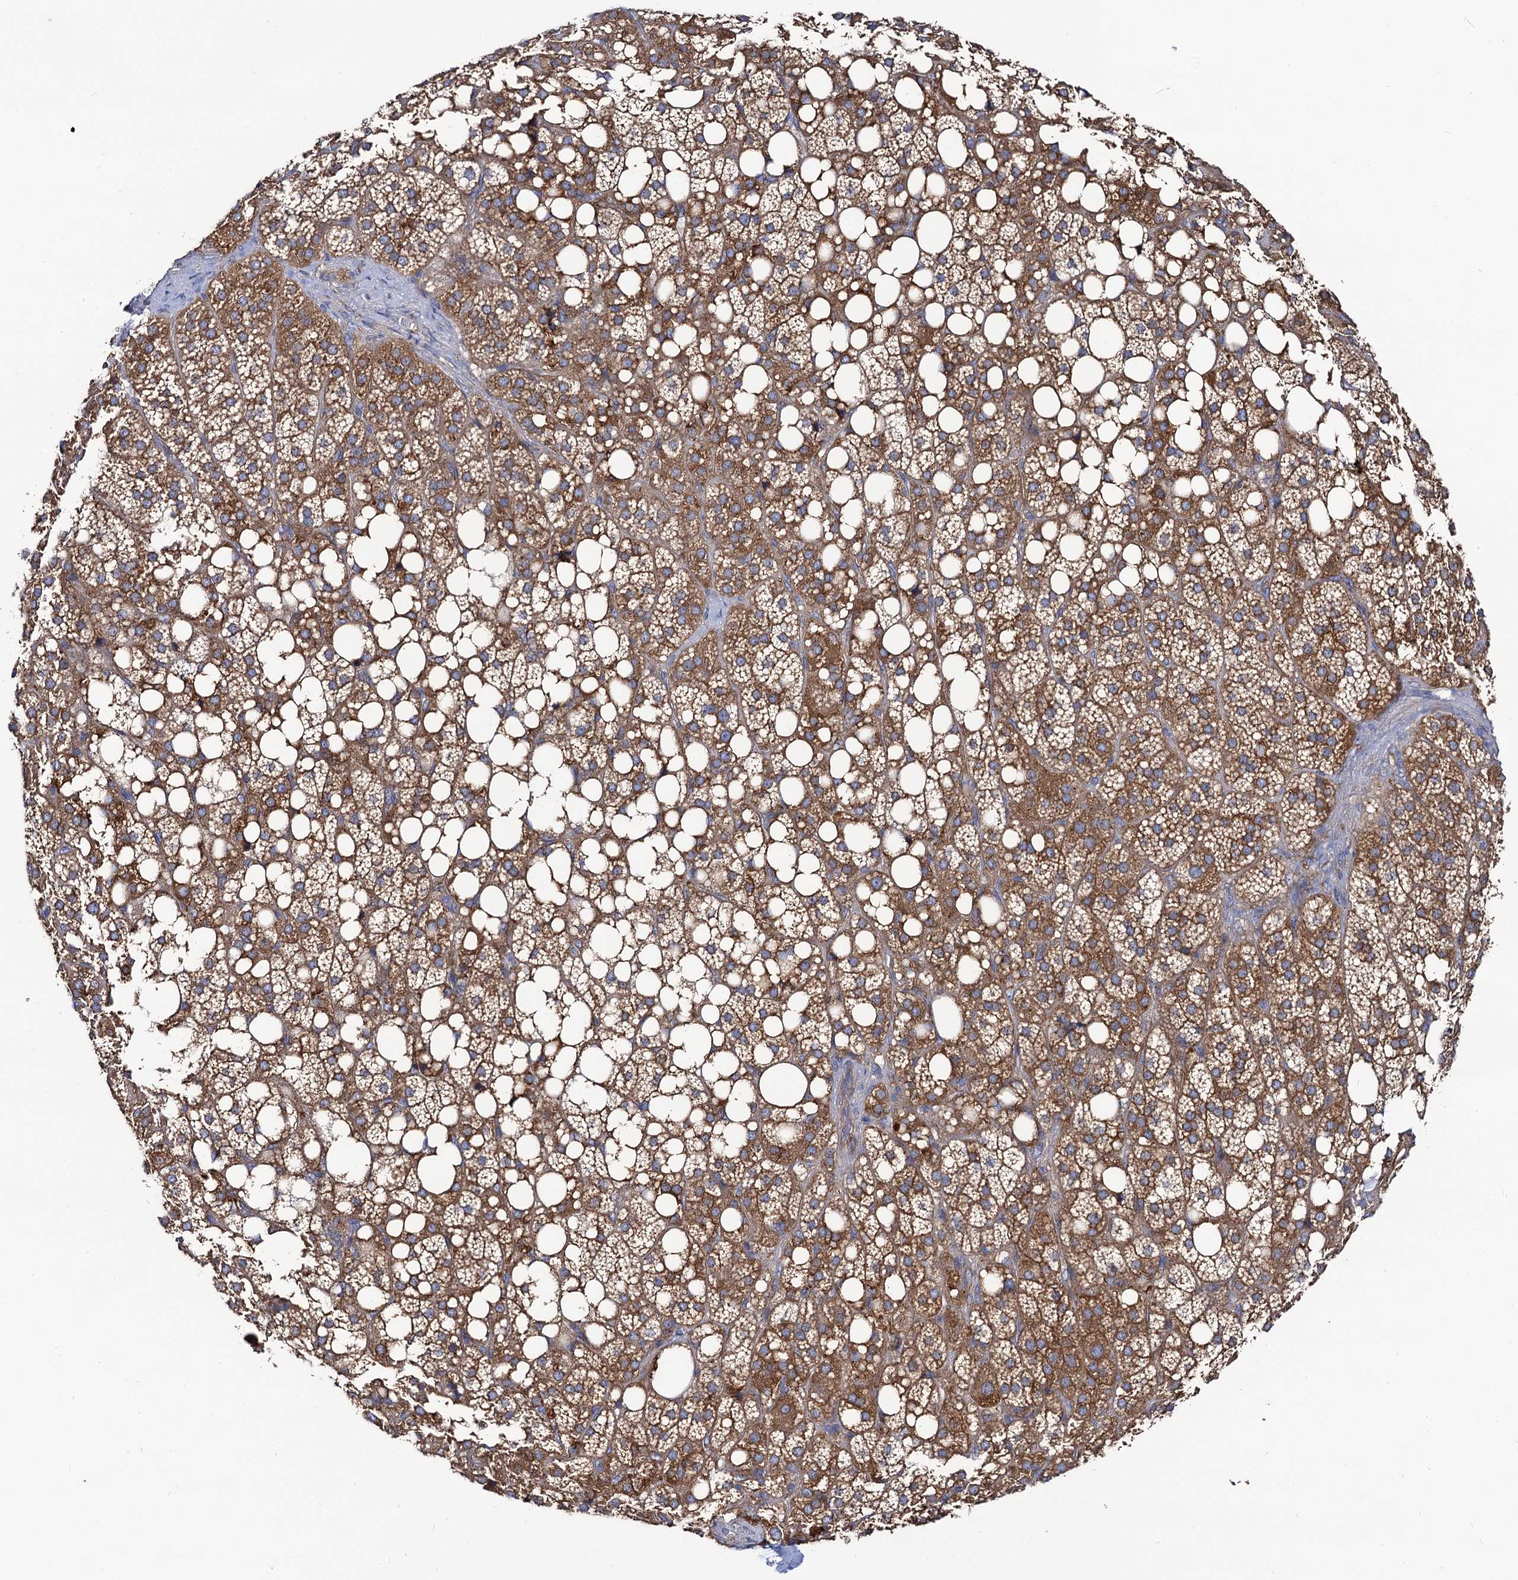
{"staining": {"intensity": "strong", "quantity": ">75%", "location": "cytoplasmic/membranous"}, "tissue": "adrenal gland", "cell_type": "Glandular cells", "image_type": "normal", "snomed": [{"axis": "morphology", "description": "Normal tissue, NOS"}, {"axis": "topography", "description": "Adrenal gland"}], "caption": "Immunohistochemical staining of normal adrenal gland exhibits high levels of strong cytoplasmic/membranous positivity in about >75% of glandular cells. (Stains: DAB (3,3'-diaminobenzidine) in brown, nuclei in blue, Microscopy: brightfield microscopy at high magnification).", "gene": "DYDC1", "patient": {"sex": "female", "age": 59}}